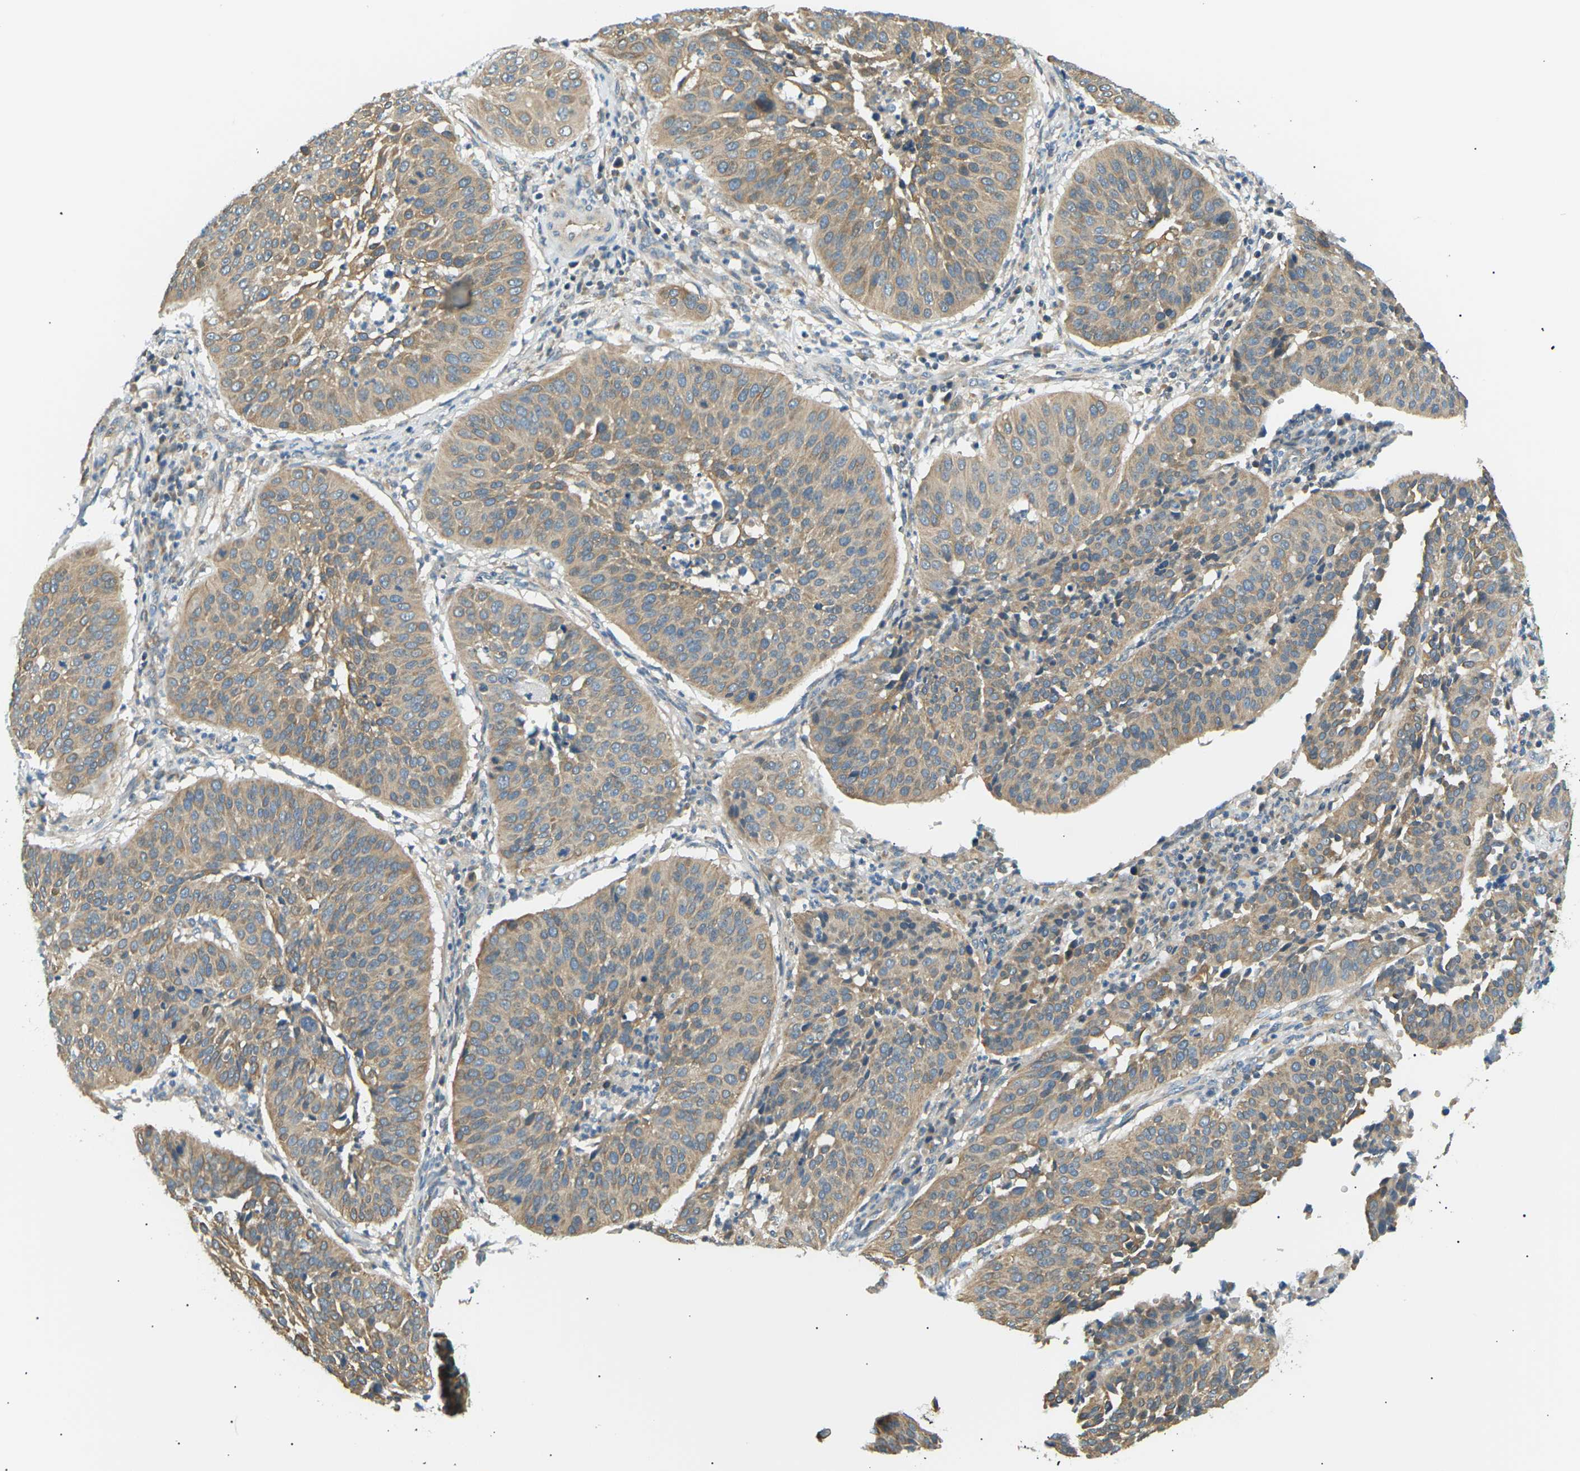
{"staining": {"intensity": "moderate", "quantity": ">75%", "location": "cytoplasmic/membranous"}, "tissue": "cervical cancer", "cell_type": "Tumor cells", "image_type": "cancer", "snomed": [{"axis": "morphology", "description": "Normal tissue, NOS"}, {"axis": "morphology", "description": "Squamous cell carcinoma, NOS"}, {"axis": "topography", "description": "Cervix"}], "caption": "Protein analysis of cervical cancer tissue shows moderate cytoplasmic/membranous positivity in about >75% of tumor cells.", "gene": "TBC1D8", "patient": {"sex": "female", "age": 39}}